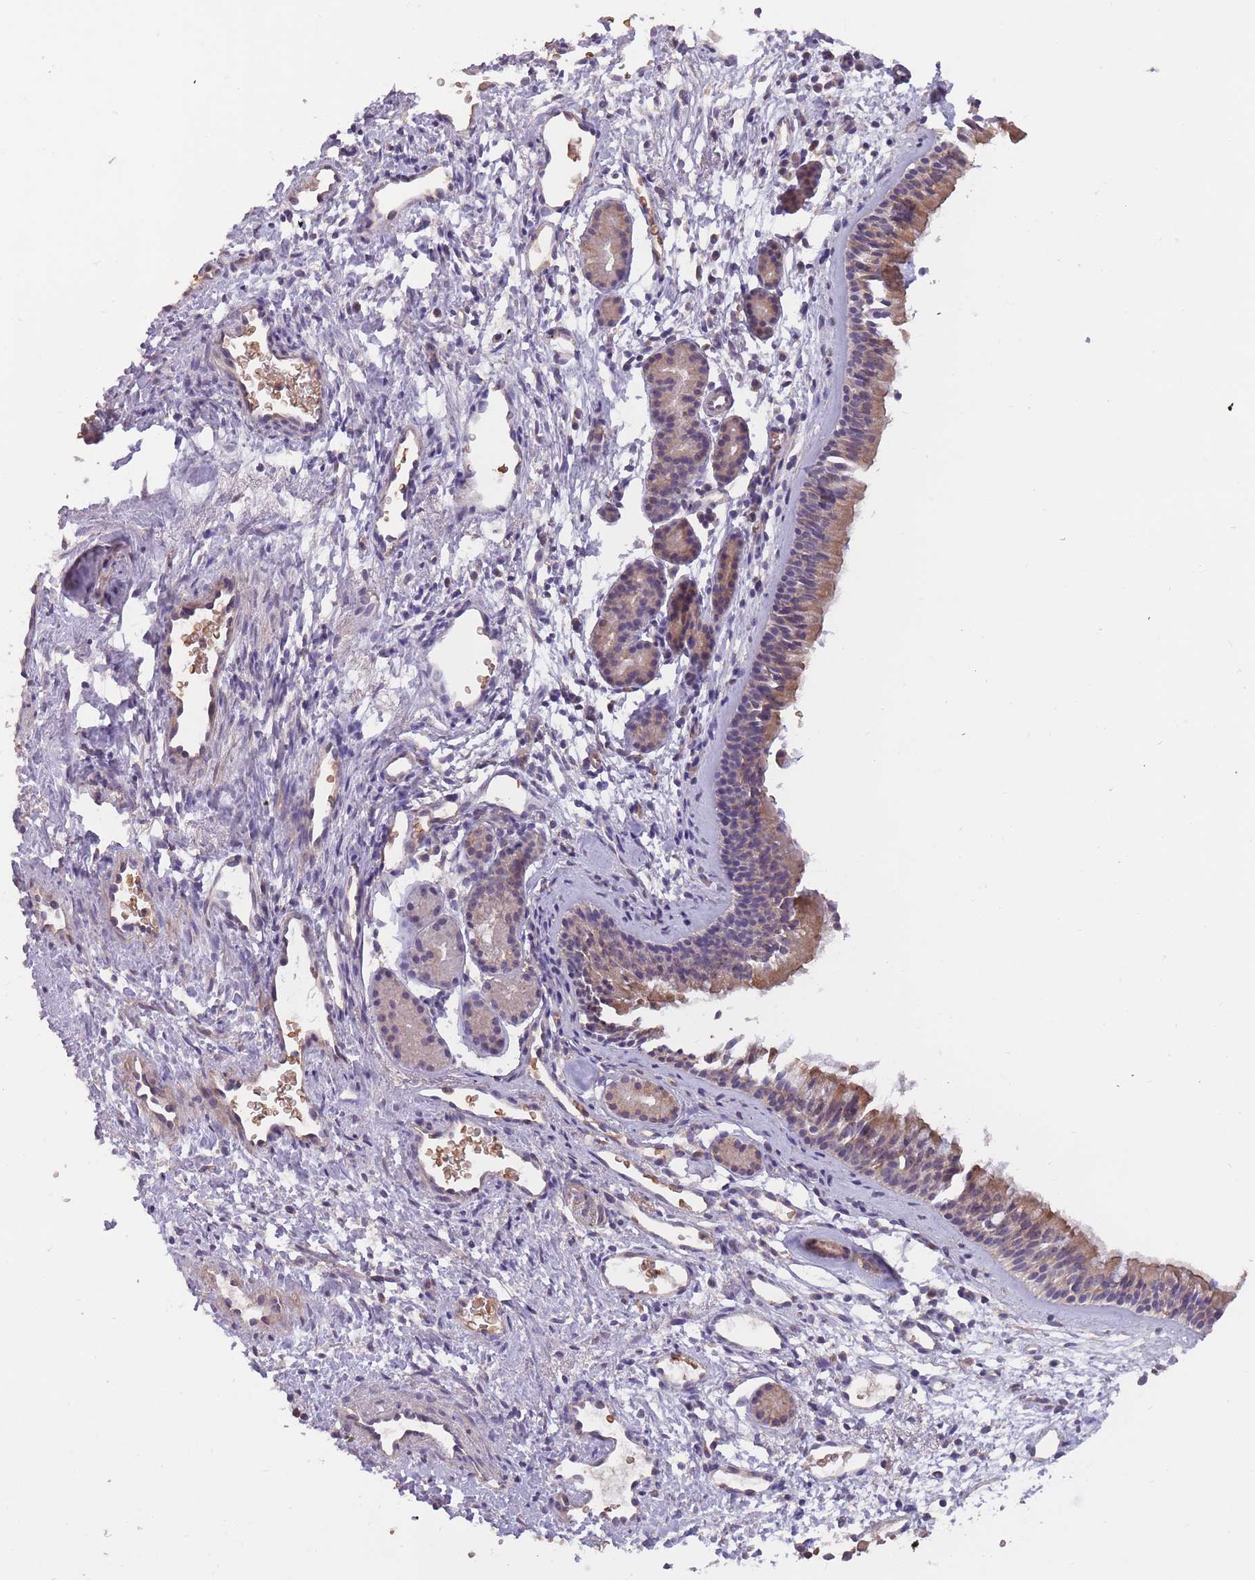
{"staining": {"intensity": "moderate", "quantity": "25%-75%", "location": "cytoplasmic/membranous,nuclear"}, "tissue": "nasopharynx", "cell_type": "Respiratory epithelial cells", "image_type": "normal", "snomed": [{"axis": "morphology", "description": "Normal tissue, NOS"}, {"axis": "topography", "description": "Nasopharynx"}], "caption": "Immunohistochemistry (IHC) (DAB) staining of benign nasopharynx exhibits moderate cytoplasmic/membranous,nuclear protein expression in about 25%-75% of respiratory epithelial cells. The staining was performed using DAB (3,3'-diaminobenzidine), with brown indicating positive protein expression. Nuclei are stained blue with hematoxylin.", "gene": "KIAA1755", "patient": {"sex": "male", "age": 82}}